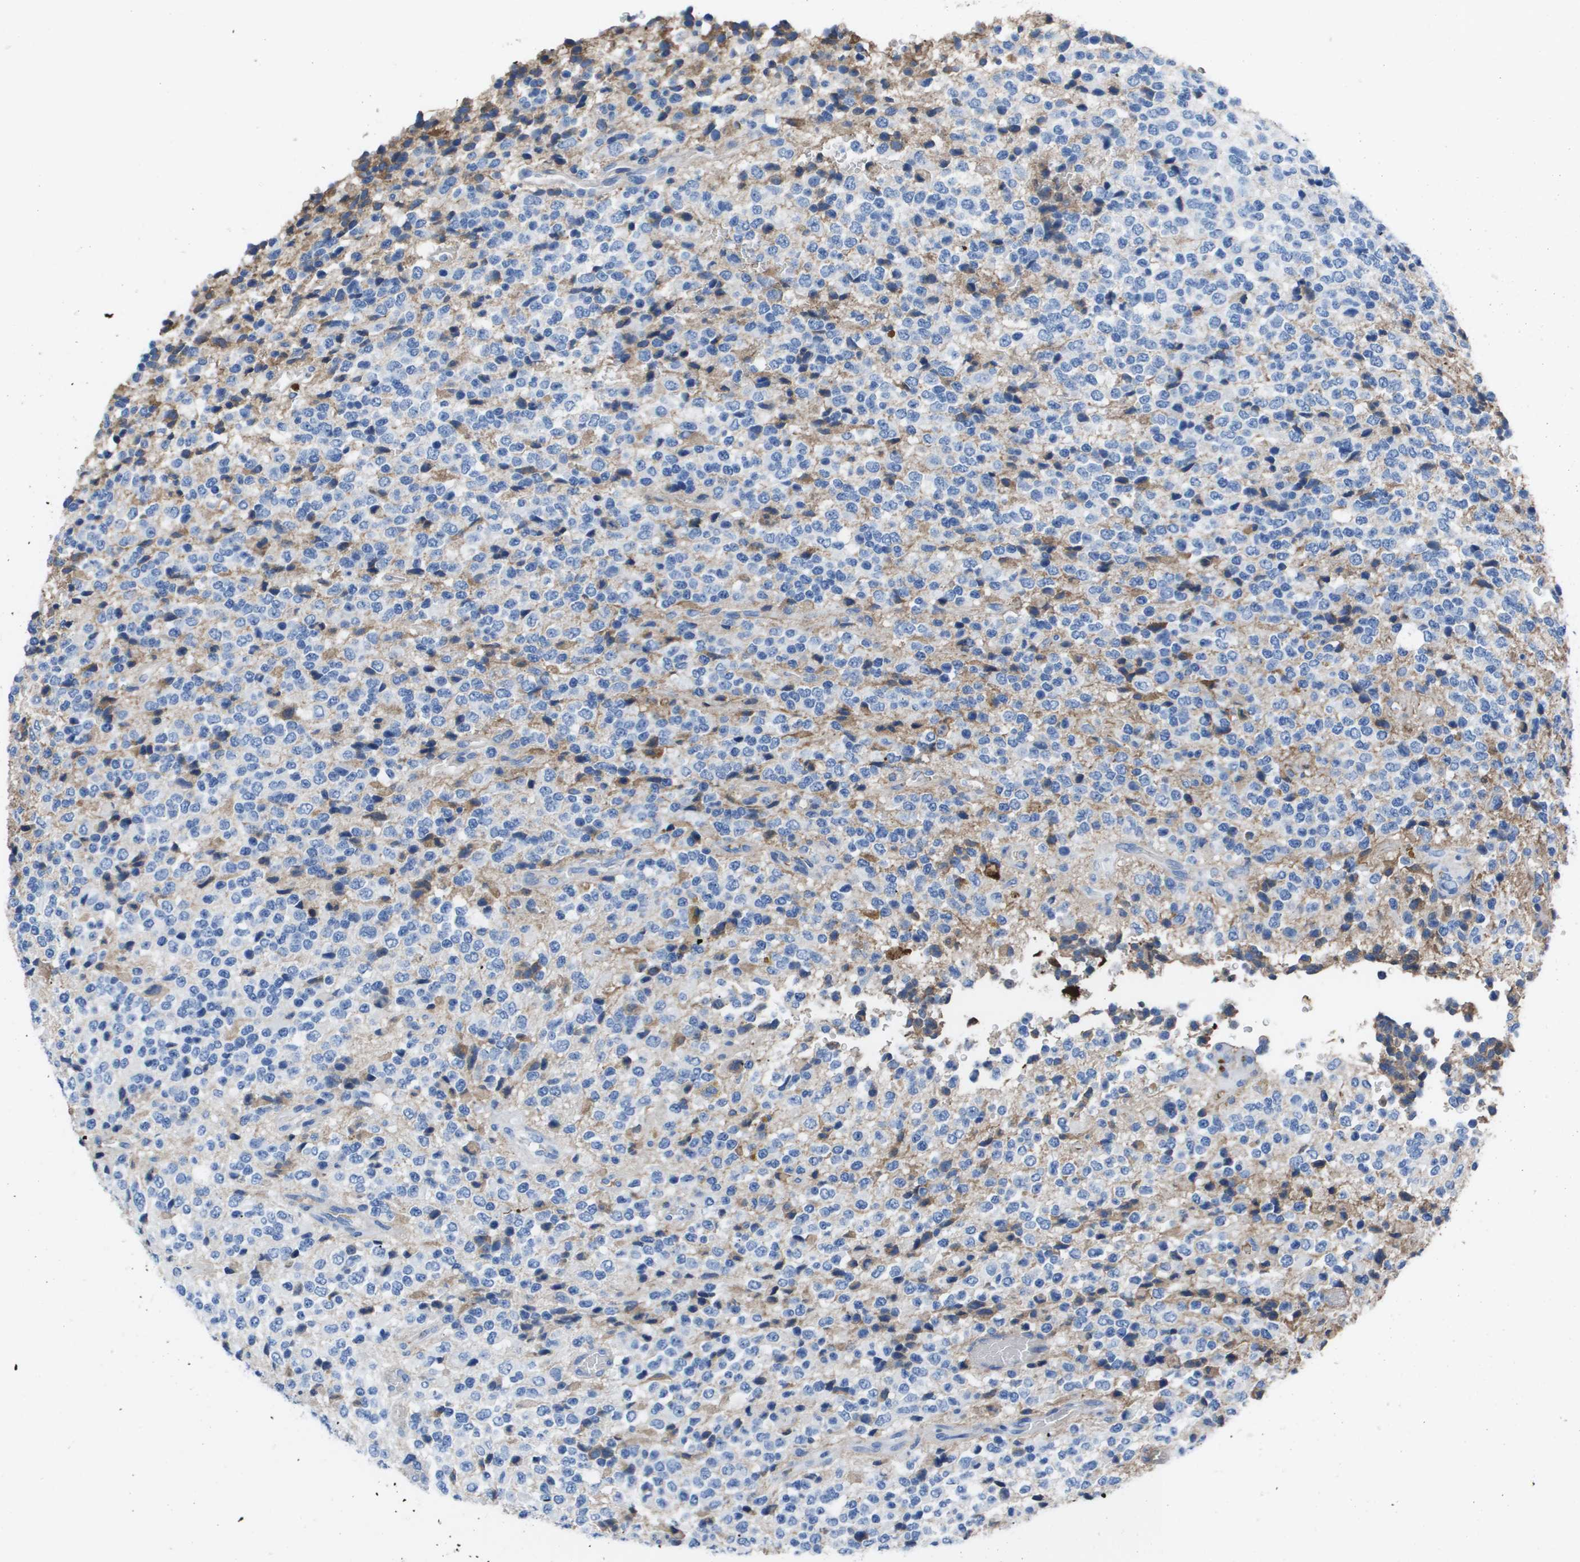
{"staining": {"intensity": "moderate", "quantity": "<25%", "location": "cytoplasmic/membranous"}, "tissue": "glioma", "cell_type": "Tumor cells", "image_type": "cancer", "snomed": [{"axis": "morphology", "description": "Glioma, malignant, High grade"}, {"axis": "topography", "description": "pancreas cauda"}], "caption": "A brown stain highlights moderate cytoplasmic/membranous positivity of a protein in human malignant high-grade glioma tumor cells.", "gene": "VTN", "patient": {"sex": "male", "age": 60}}